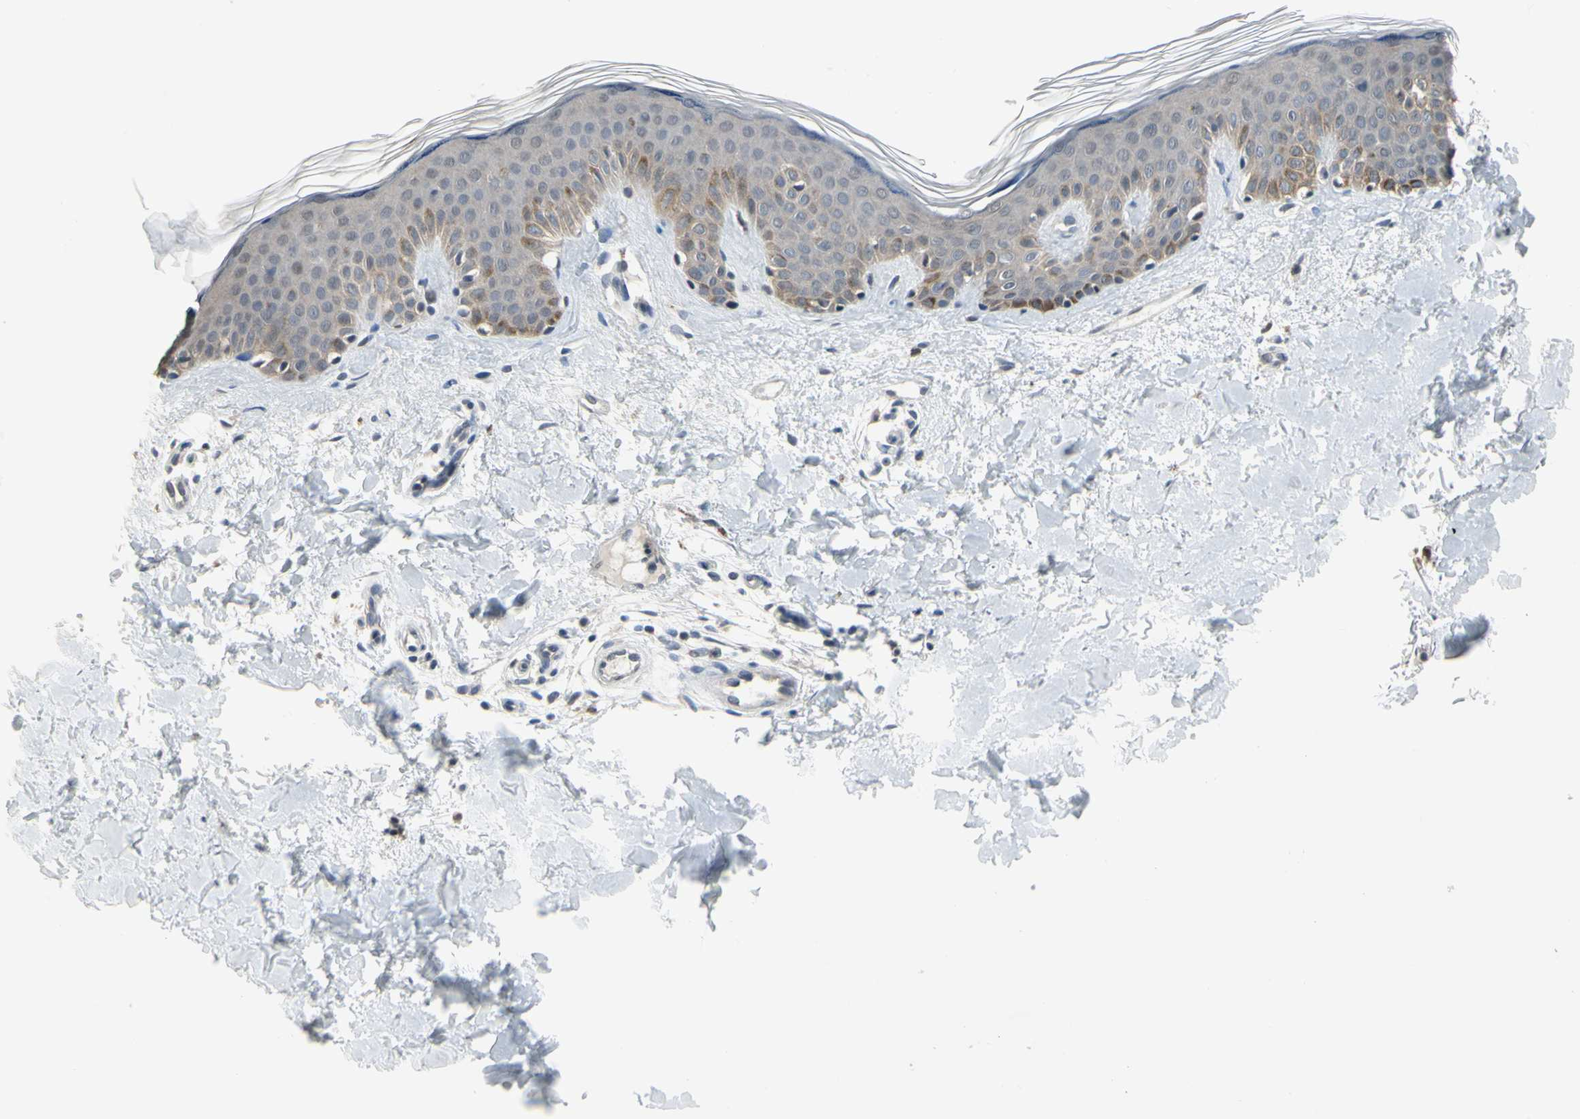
{"staining": {"intensity": "negative", "quantity": "none", "location": "none"}, "tissue": "skin", "cell_type": "Fibroblasts", "image_type": "normal", "snomed": [{"axis": "morphology", "description": "Normal tissue, NOS"}, {"axis": "topography", "description": "Skin"}], "caption": "Human skin stained for a protein using IHC shows no expression in fibroblasts.", "gene": "HSPA4", "patient": {"sex": "male", "age": 67}}